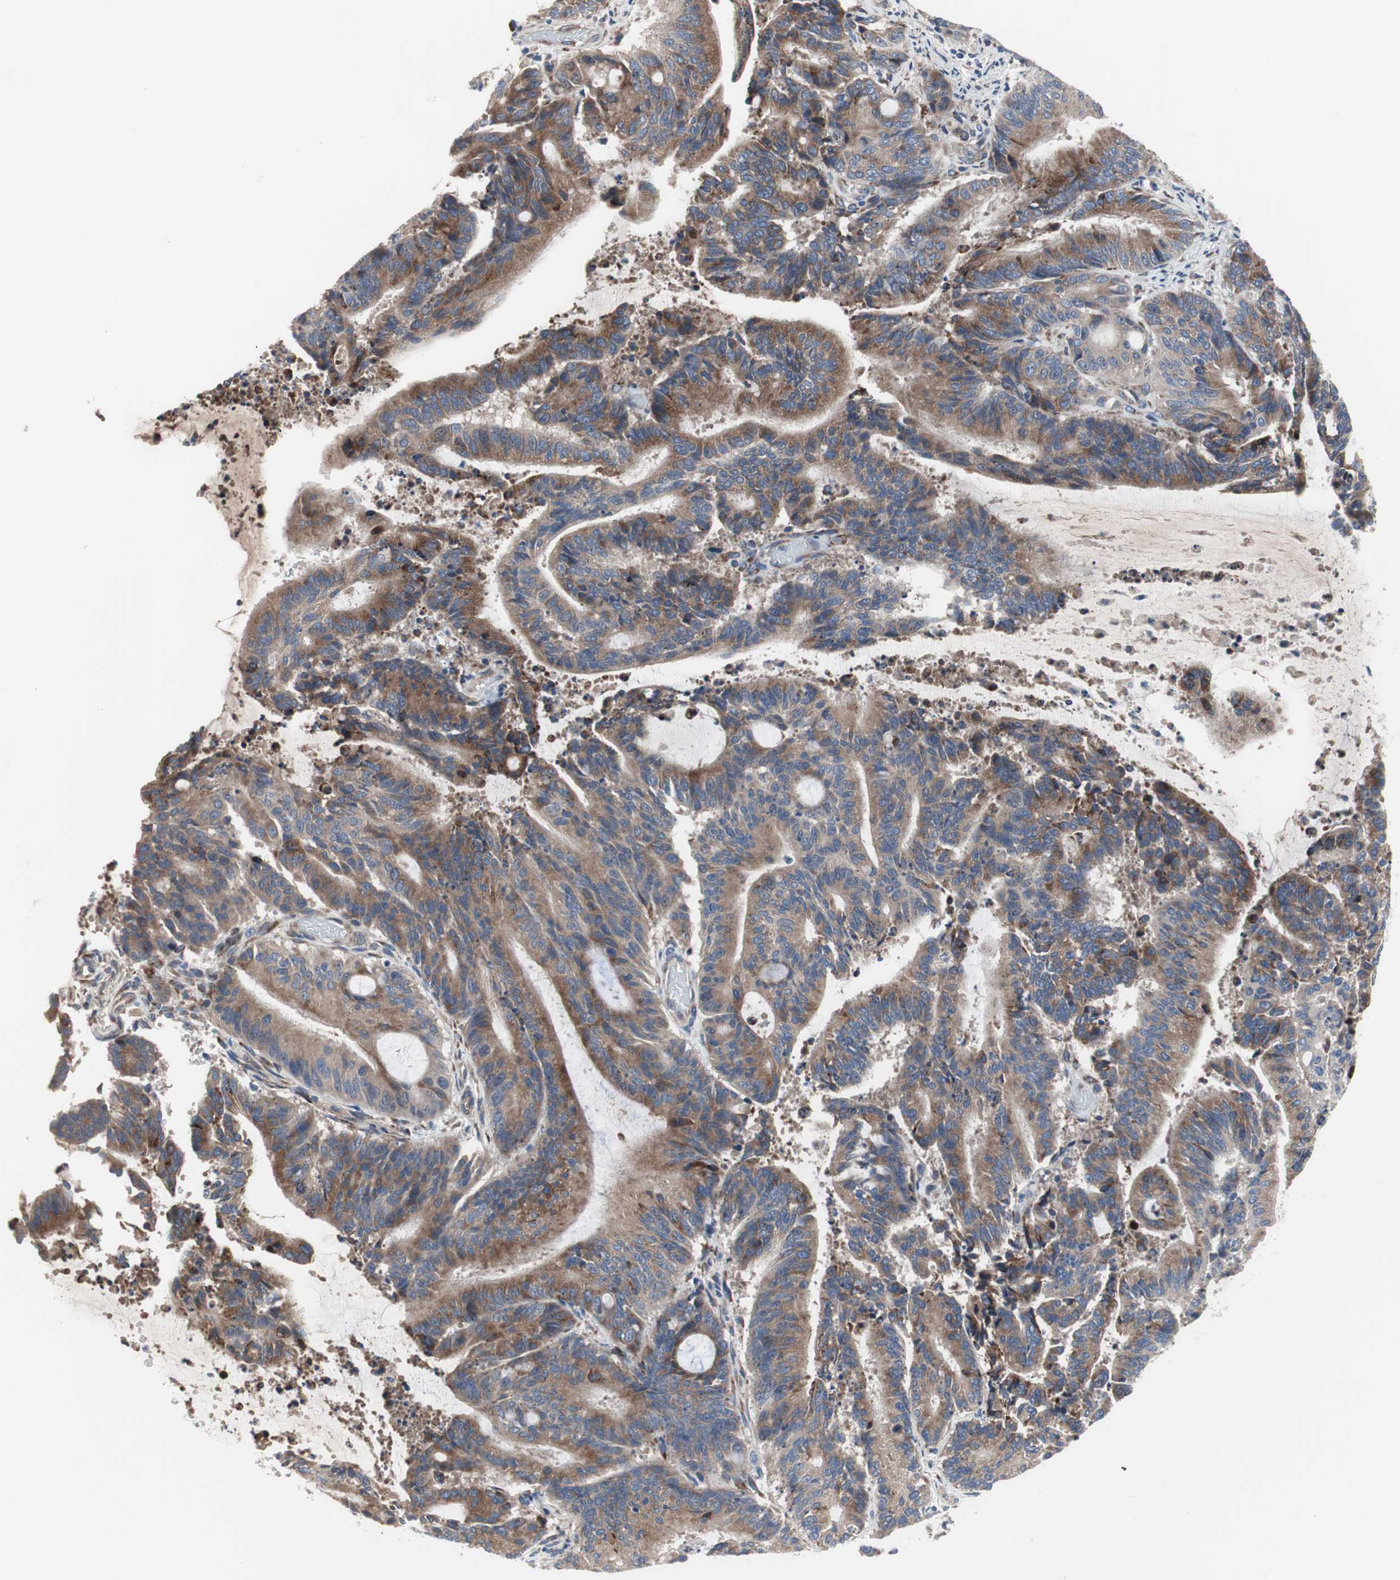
{"staining": {"intensity": "moderate", "quantity": ">75%", "location": "cytoplasmic/membranous"}, "tissue": "liver cancer", "cell_type": "Tumor cells", "image_type": "cancer", "snomed": [{"axis": "morphology", "description": "Cholangiocarcinoma"}, {"axis": "topography", "description": "Liver"}], "caption": "Cholangiocarcinoma (liver) stained with a brown dye shows moderate cytoplasmic/membranous positive staining in about >75% of tumor cells.", "gene": "KANSL1", "patient": {"sex": "female", "age": 73}}